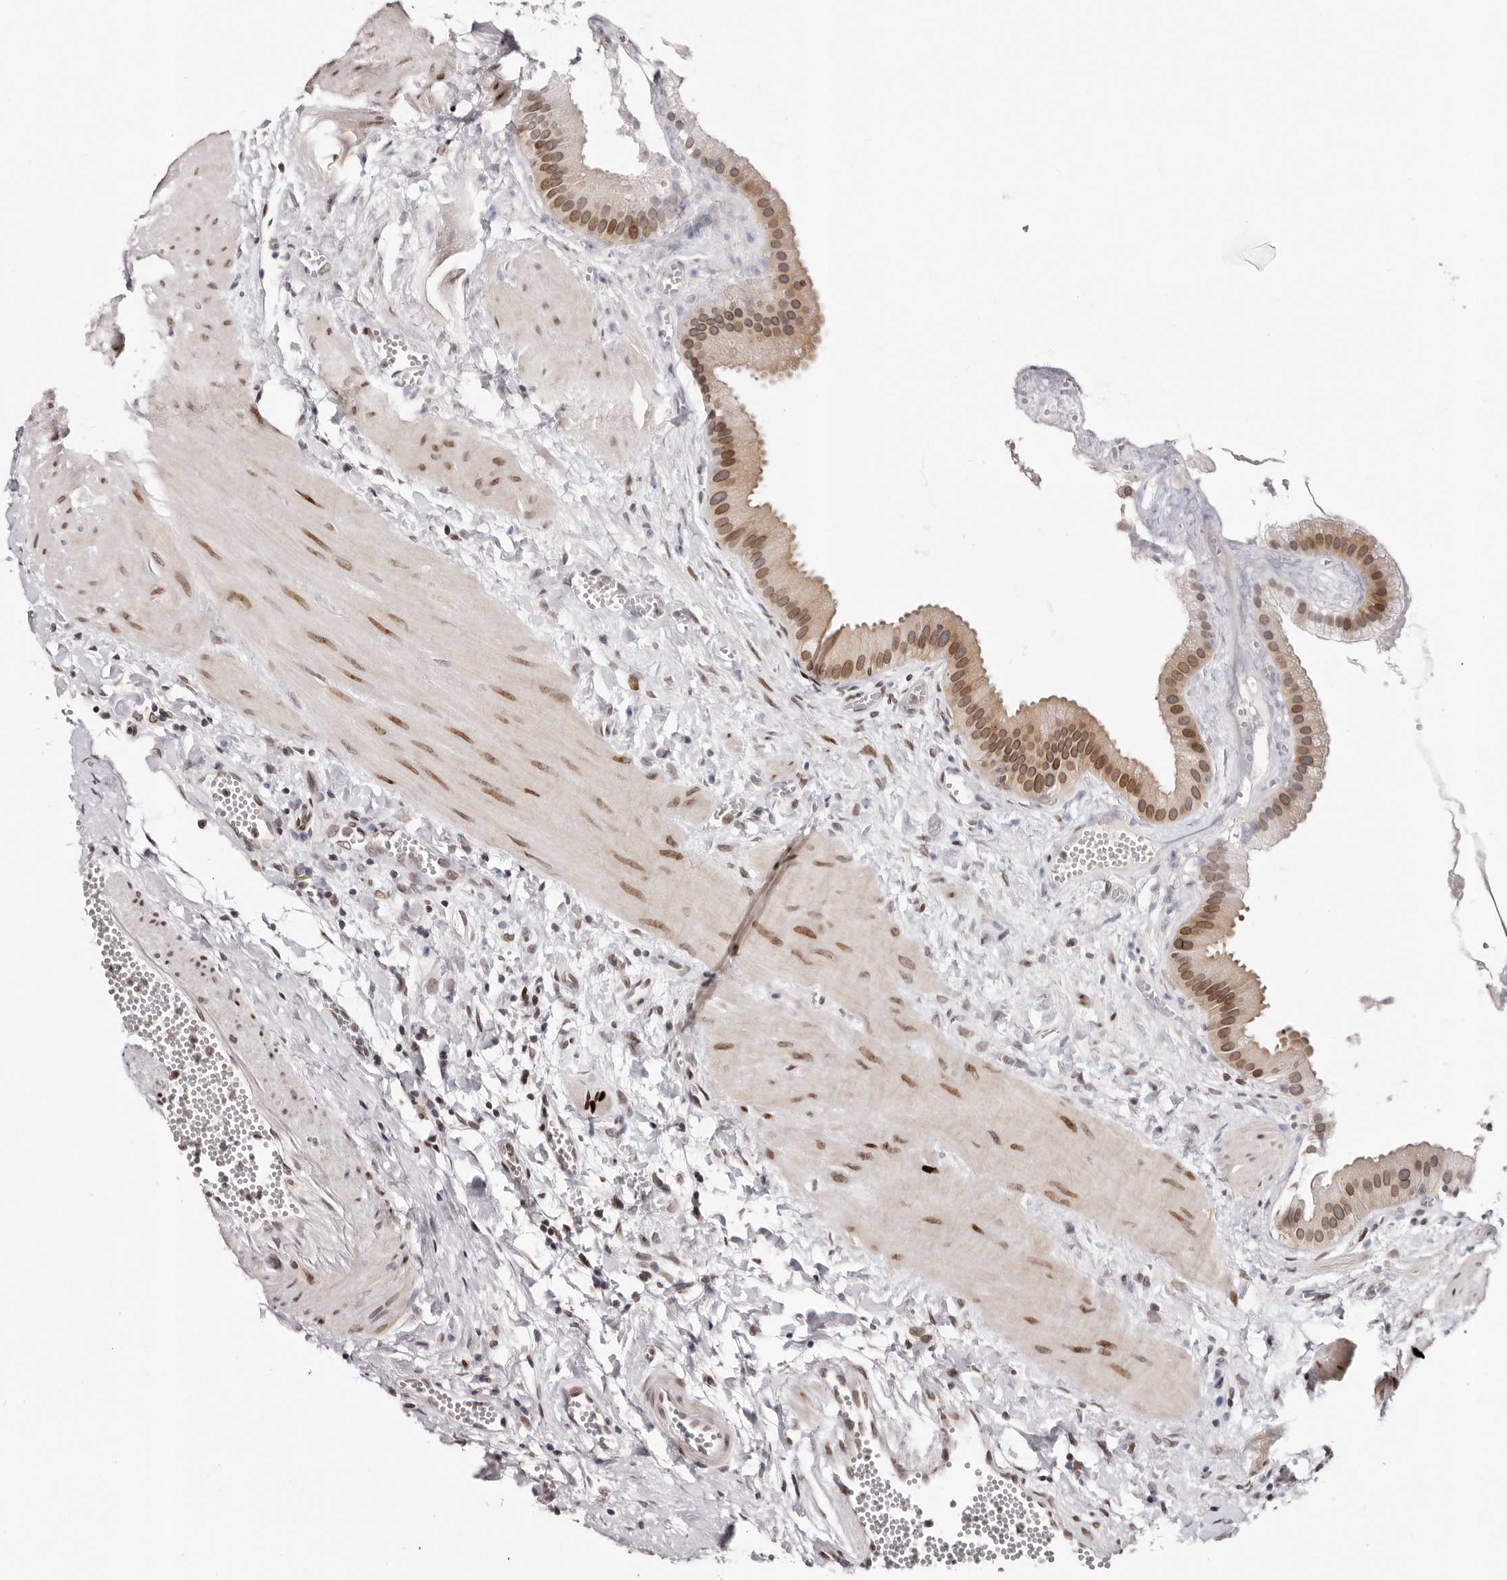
{"staining": {"intensity": "moderate", "quantity": ">75%", "location": "cytoplasmic/membranous,nuclear"}, "tissue": "gallbladder", "cell_type": "Glandular cells", "image_type": "normal", "snomed": [{"axis": "morphology", "description": "Normal tissue, NOS"}, {"axis": "topography", "description": "Gallbladder"}], "caption": "Normal gallbladder was stained to show a protein in brown. There is medium levels of moderate cytoplasmic/membranous,nuclear expression in approximately >75% of glandular cells. (DAB IHC with brightfield microscopy, high magnification).", "gene": "NUP153", "patient": {"sex": "male", "age": 55}}